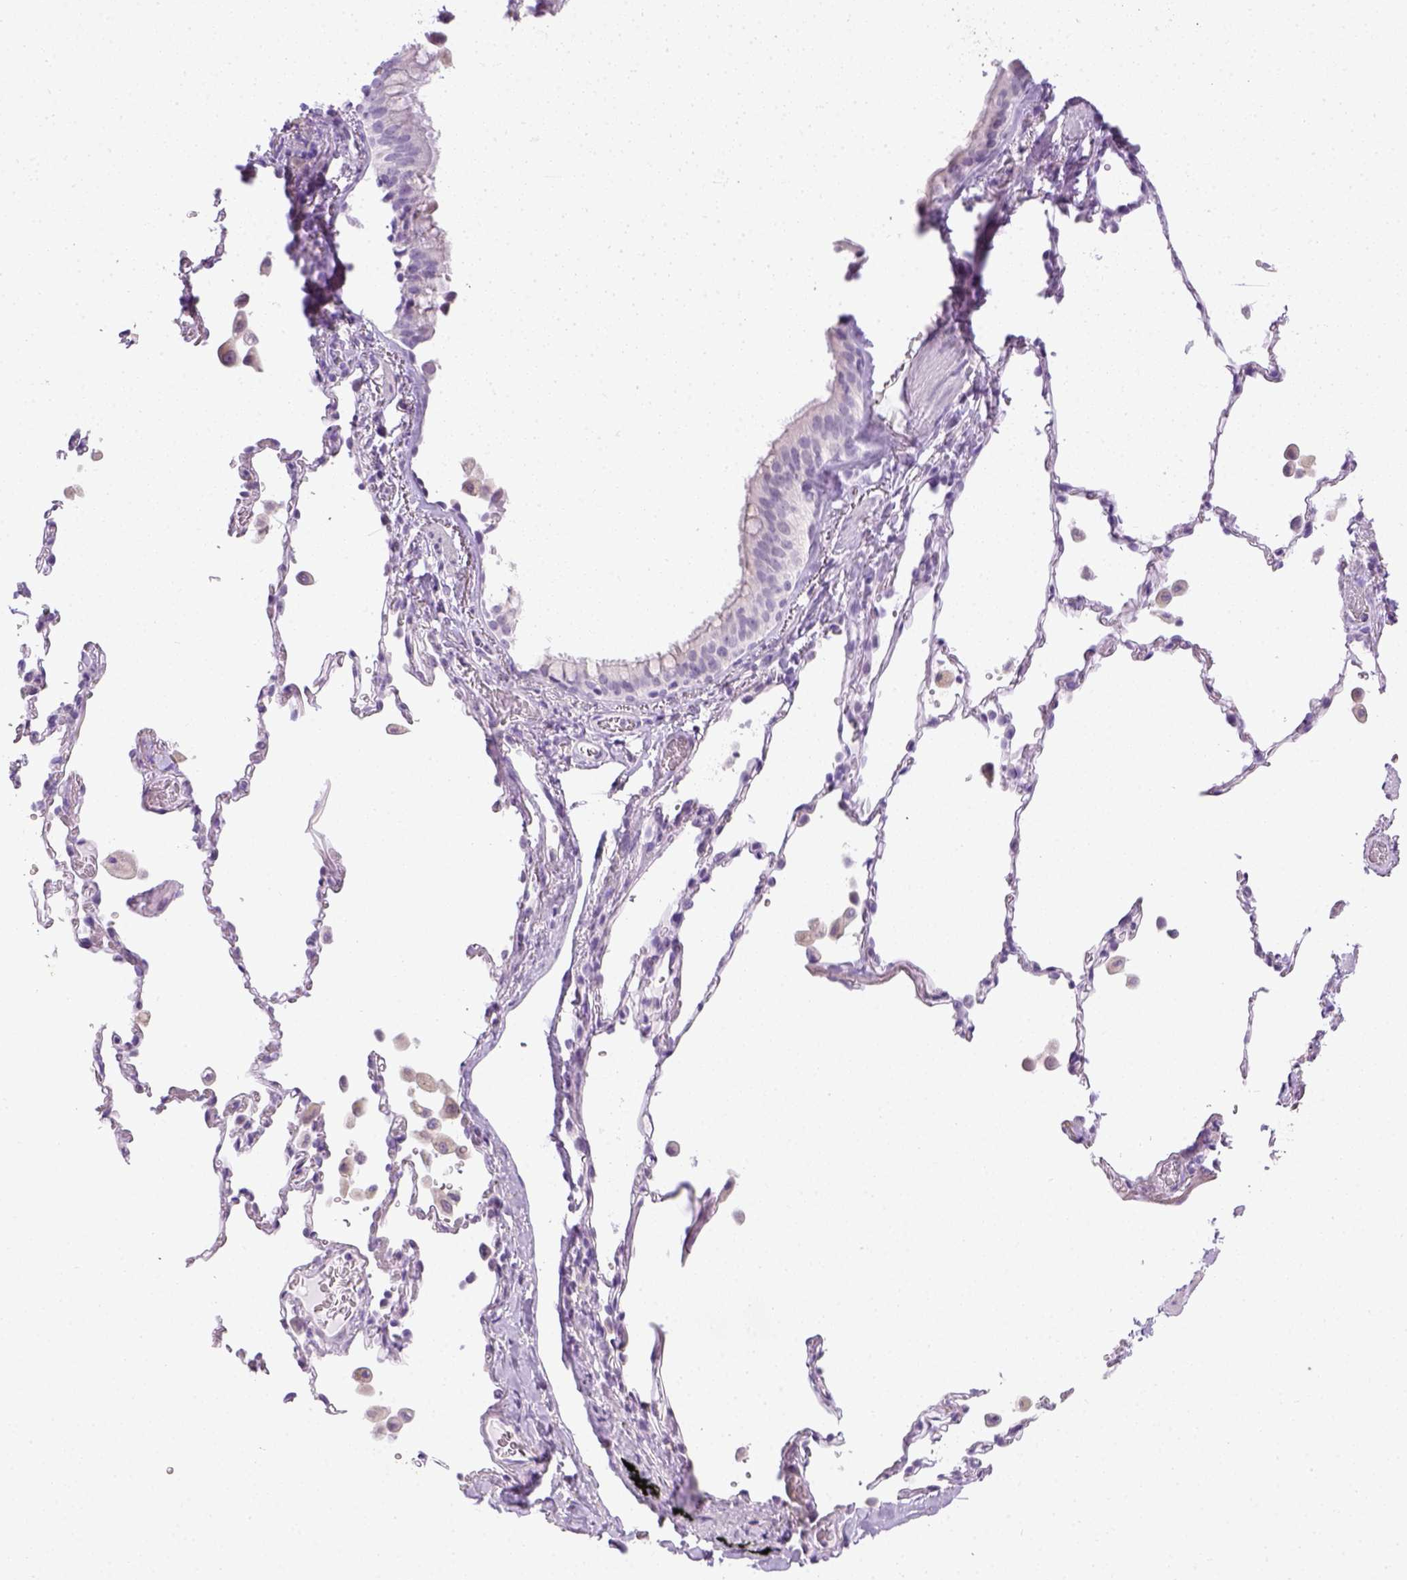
{"staining": {"intensity": "negative", "quantity": "none", "location": "none"}, "tissue": "bronchus", "cell_type": "Respiratory epithelial cells", "image_type": "normal", "snomed": [{"axis": "morphology", "description": "Normal tissue, NOS"}, {"axis": "topography", "description": "Bronchus"}, {"axis": "topography", "description": "Lung"}], "caption": "Immunohistochemistry micrograph of normal human bronchus stained for a protein (brown), which shows no positivity in respiratory epithelial cells.", "gene": "LGSN", "patient": {"sex": "male", "age": 54}}